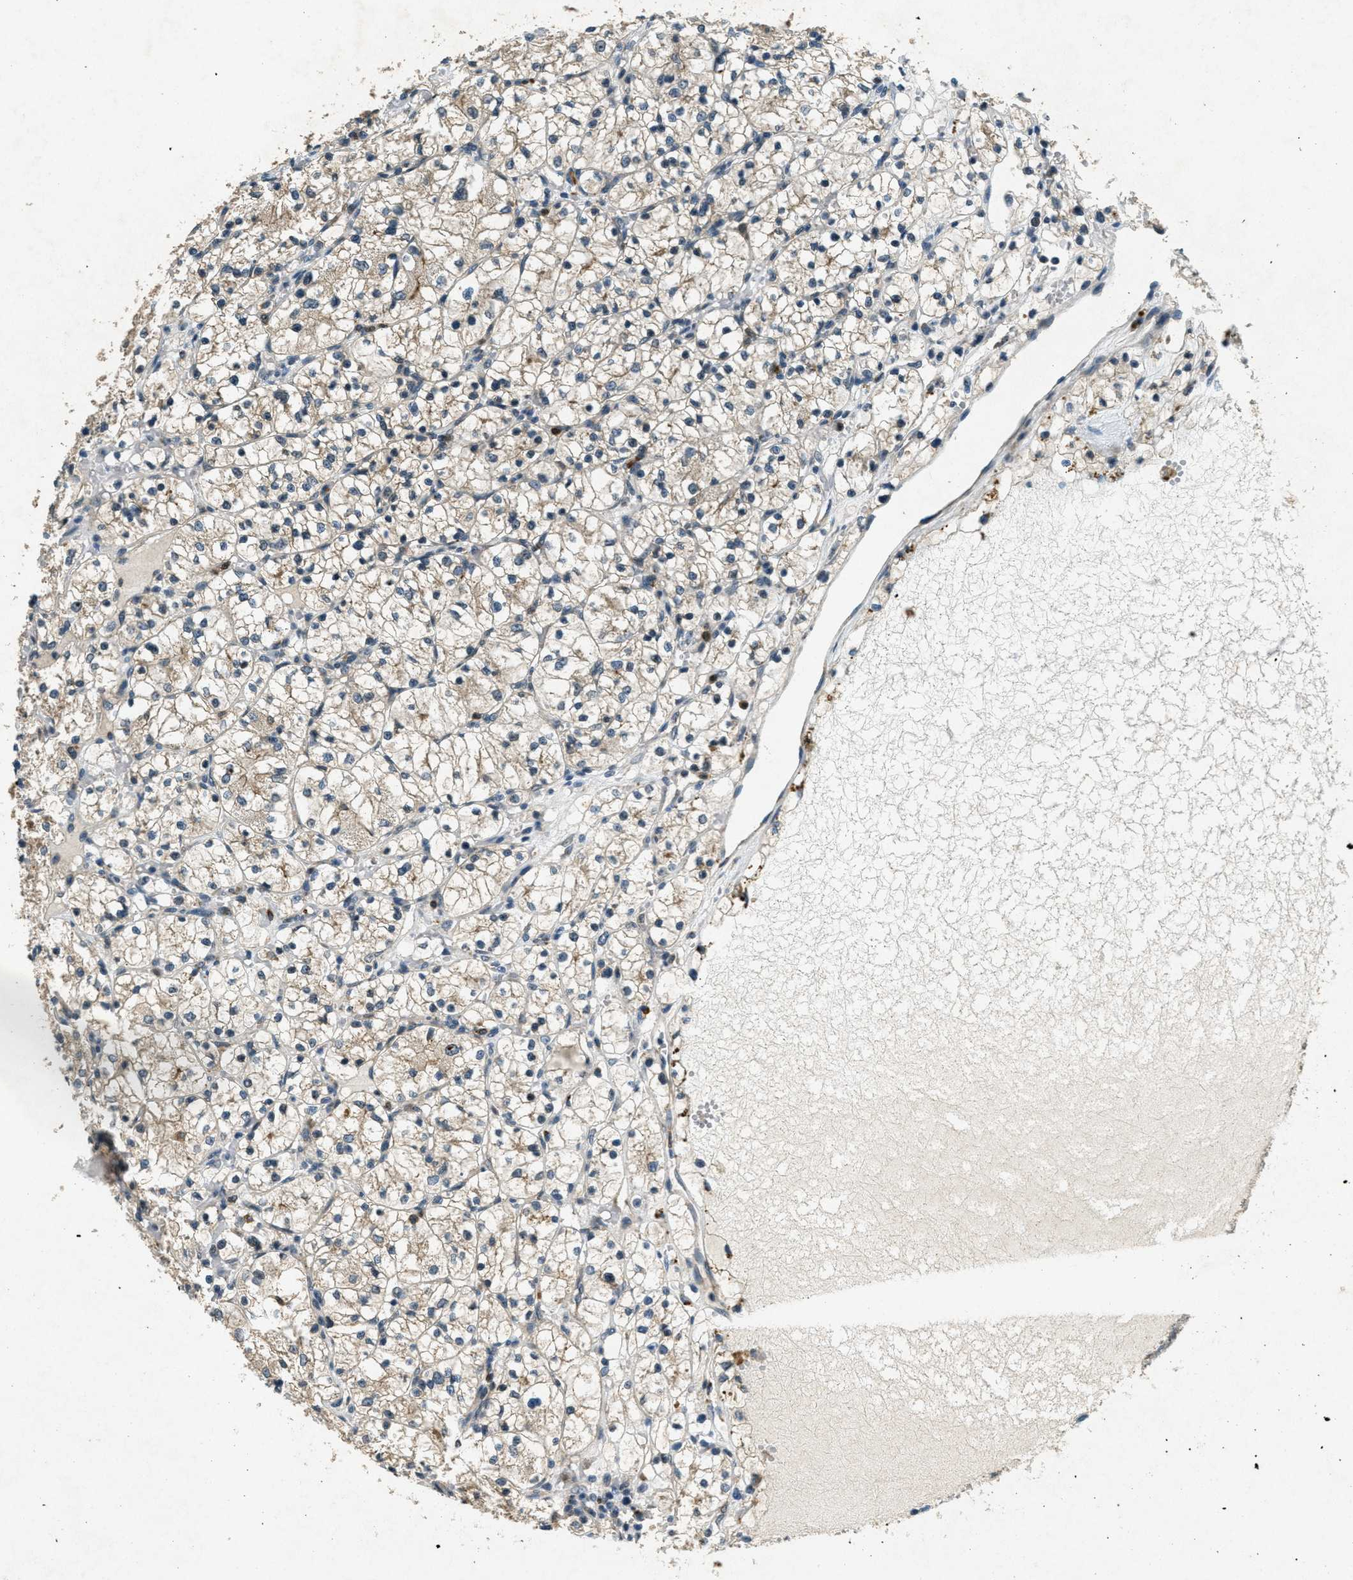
{"staining": {"intensity": "weak", "quantity": "<25%", "location": "cytoplasmic/membranous"}, "tissue": "renal cancer", "cell_type": "Tumor cells", "image_type": "cancer", "snomed": [{"axis": "morphology", "description": "Adenocarcinoma, NOS"}, {"axis": "topography", "description": "Kidney"}], "caption": "DAB (3,3'-diaminobenzidine) immunohistochemical staining of human renal cancer displays no significant expression in tumor cells.", "gene": "RAB3D", "patient": {"sex": "female", "age": 60}}